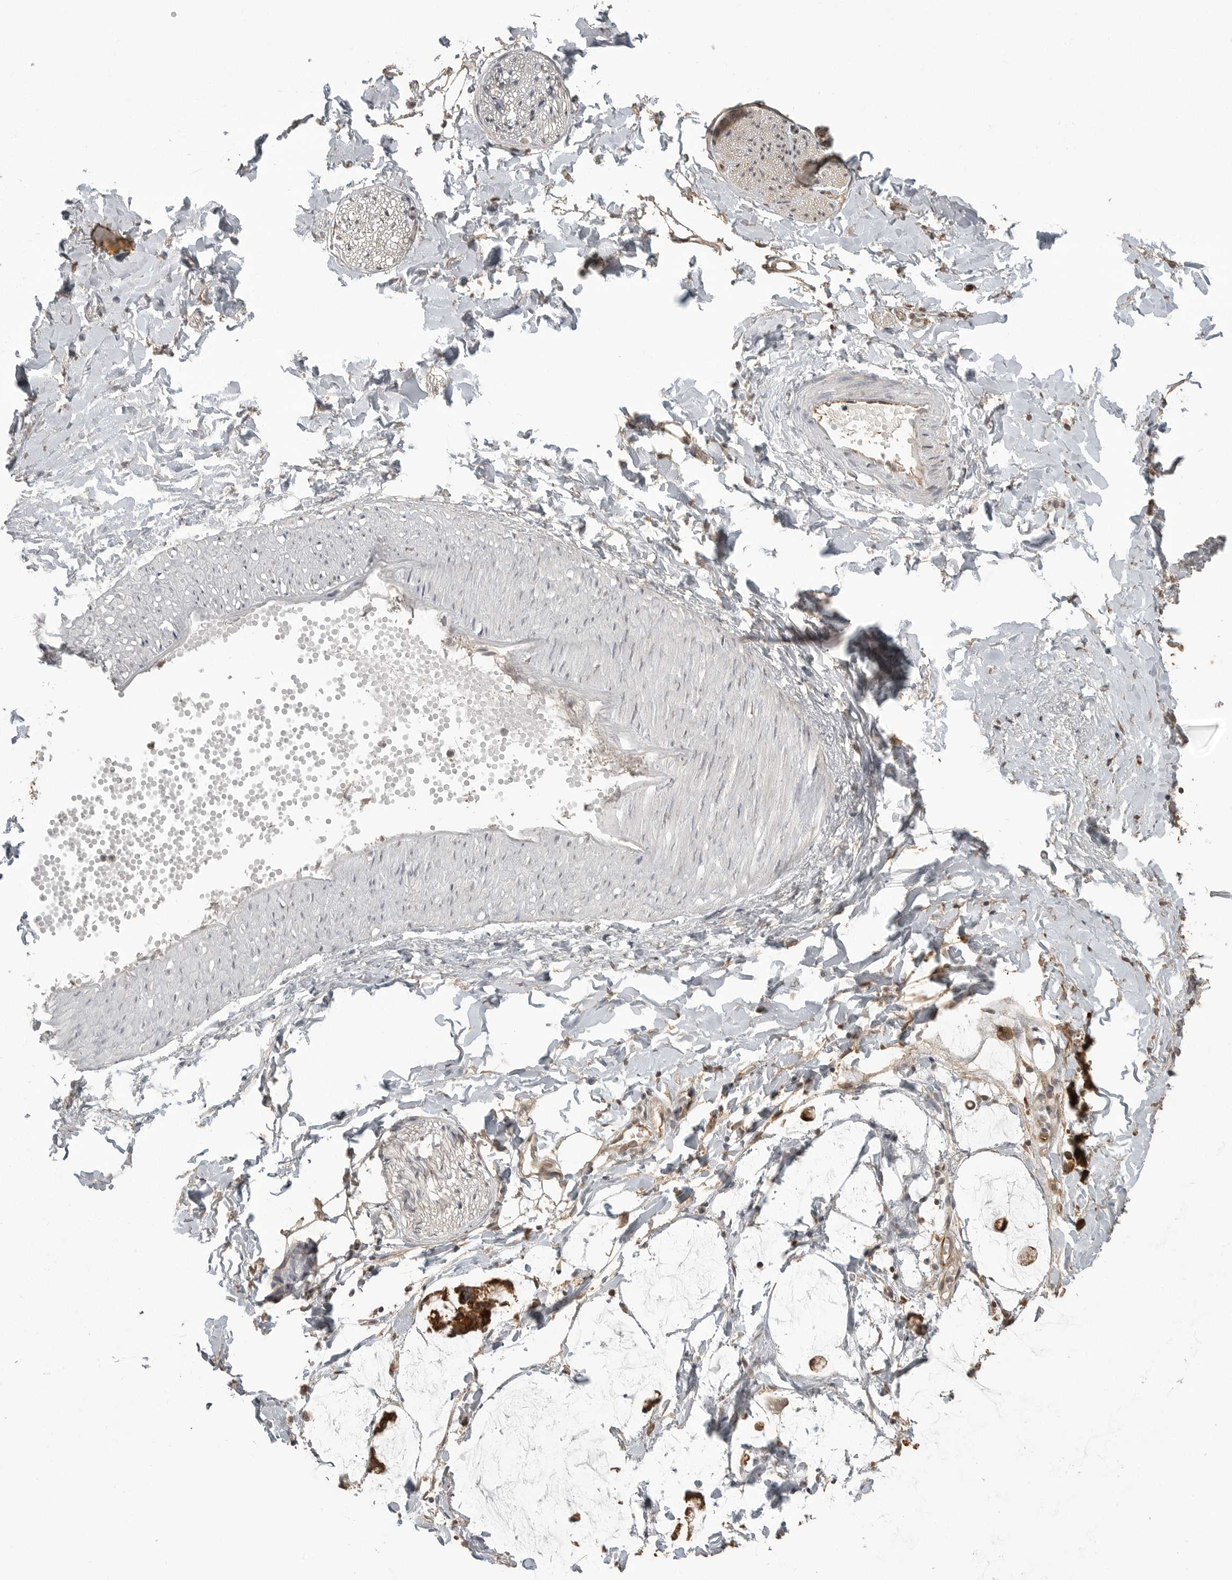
{"staining": {"intensity": "weak", "quantity": ">75%", "location": "cytoplasmic/membranous"}, "tissue": "adipose tissue", "cell_type": "Adipocytes", "image_type": "normal", "snomed": [{"axis": "morphology", "description": "Normal tissue, NOS"}, {"axis": "morphology", "description": "Adenocarcinoma, NOS"}, {"axis": "topography", "description": "Colon"}, {"axis": "topography", "description": "Peripheral nerve tissue"}], "caption": "DAB (3,3'-diaminobenzidine) immunohistochemical staining of normal human adipose tissue exhibits weak cytoplasmic/membranous protein expression in approximately >75% of adipocytes. (Brightfield microscopy of DAB IHC at high magnification).", "gene": "SMG8", "patient": {"sex": "male", "age": 14}}